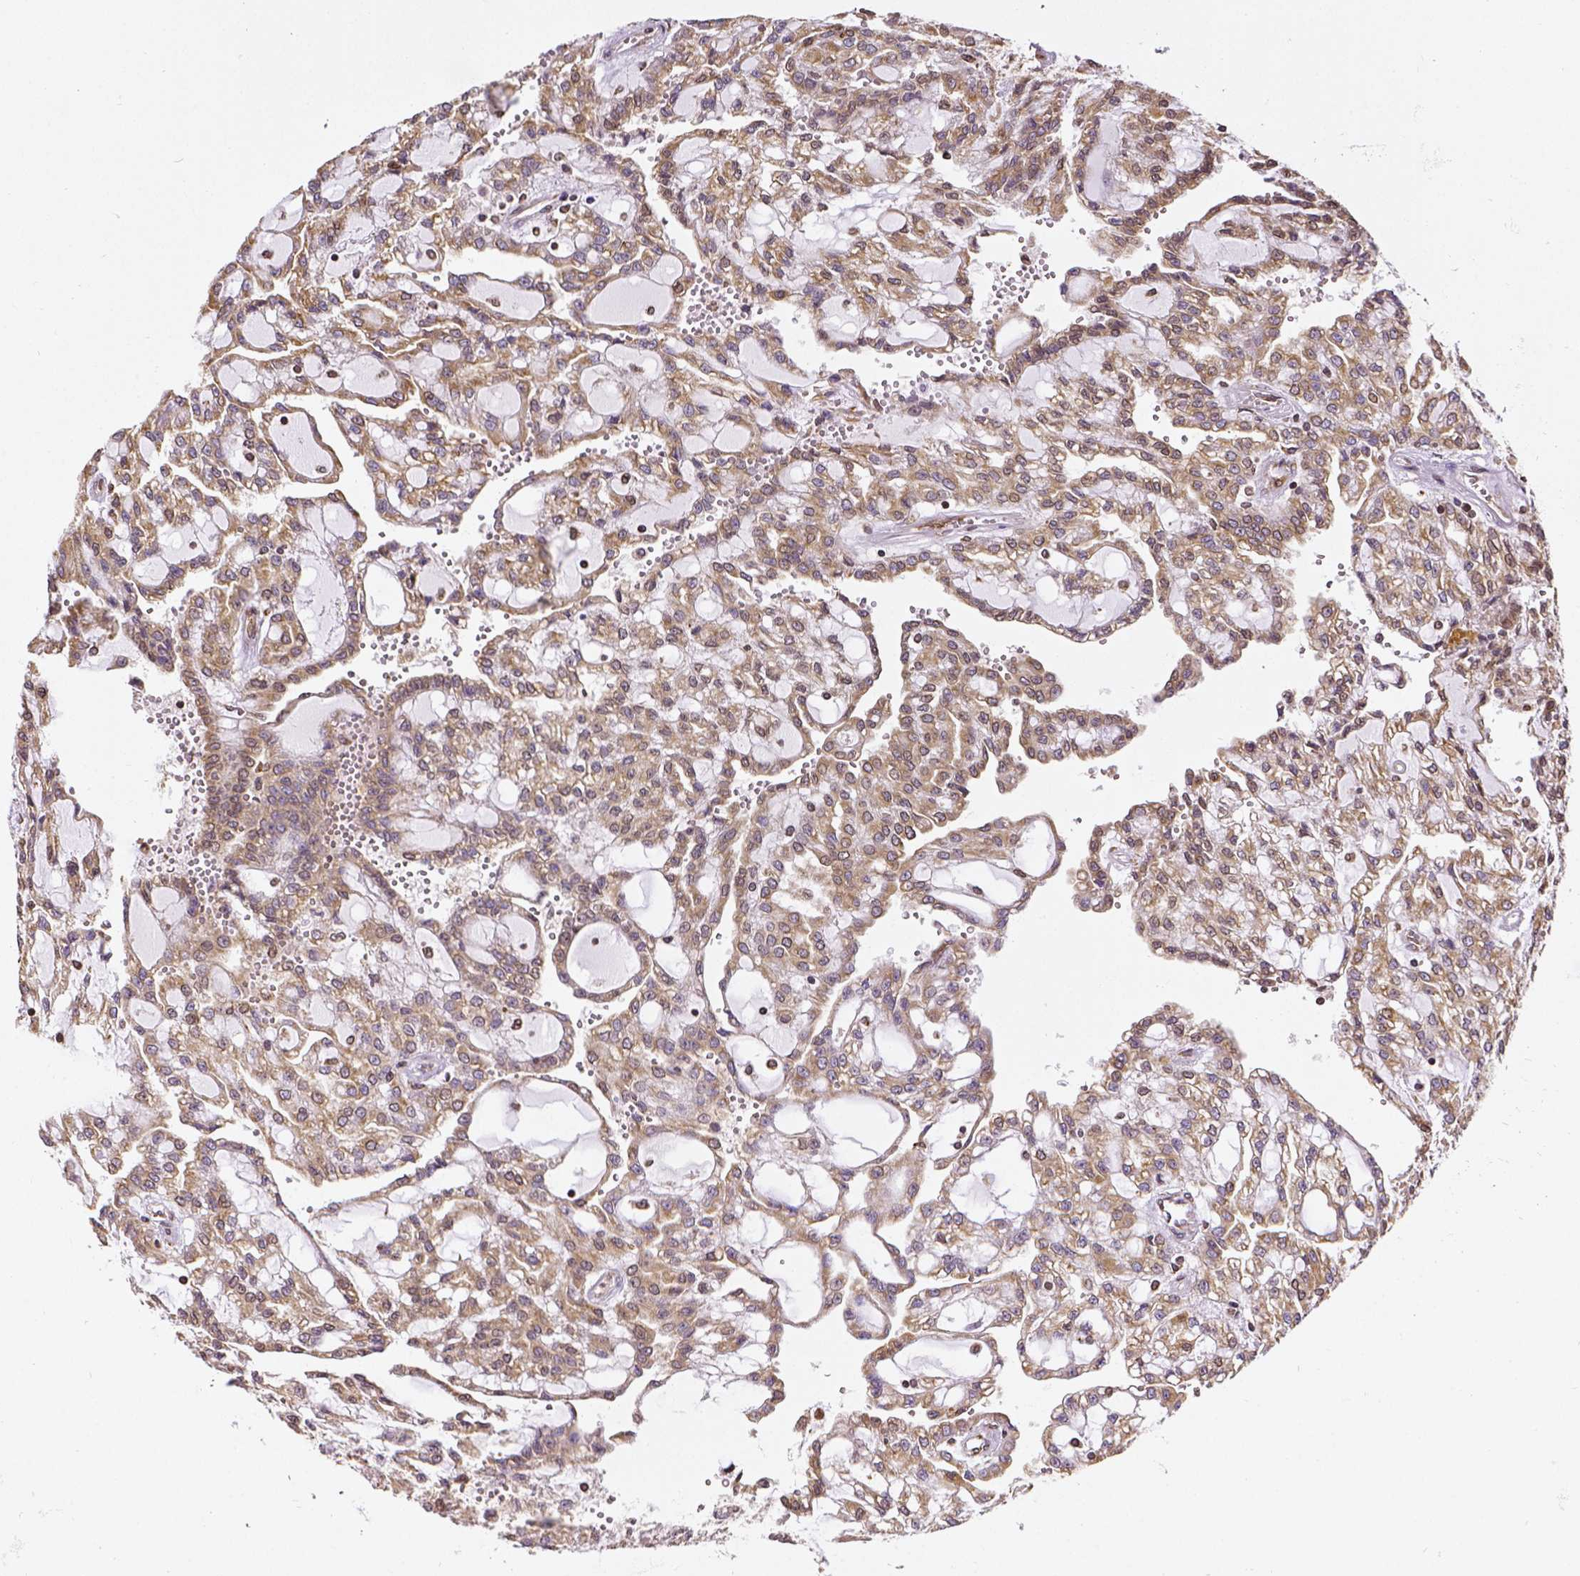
{"staining": {"intensity": "moderate", "quantity": ">75%", "location": "cytoplasmic/membranous,nuclear"}, "tissue": "renal cancer", "cell_type": "Tumor cells", "image_type": "cancer", "snomed": [{"axis": "morphology", "description": "Adenocarcinoma, NOS"}, {"axis": "topography", "description": "Kidney"}], "caption": "Renal cancer (adenocarcinoma) stained for a protein shows moderate cytoplasmic/membranous and nuclear positivity in tumor cells. The staining was performed using DAB (3,3'-diaminobenzidine), with brown indicating positive protein expression. Nuclei are stained blue with hematoxylin.", "gene": "MTDH", "patient": {"sex": "male", "age": 63}}